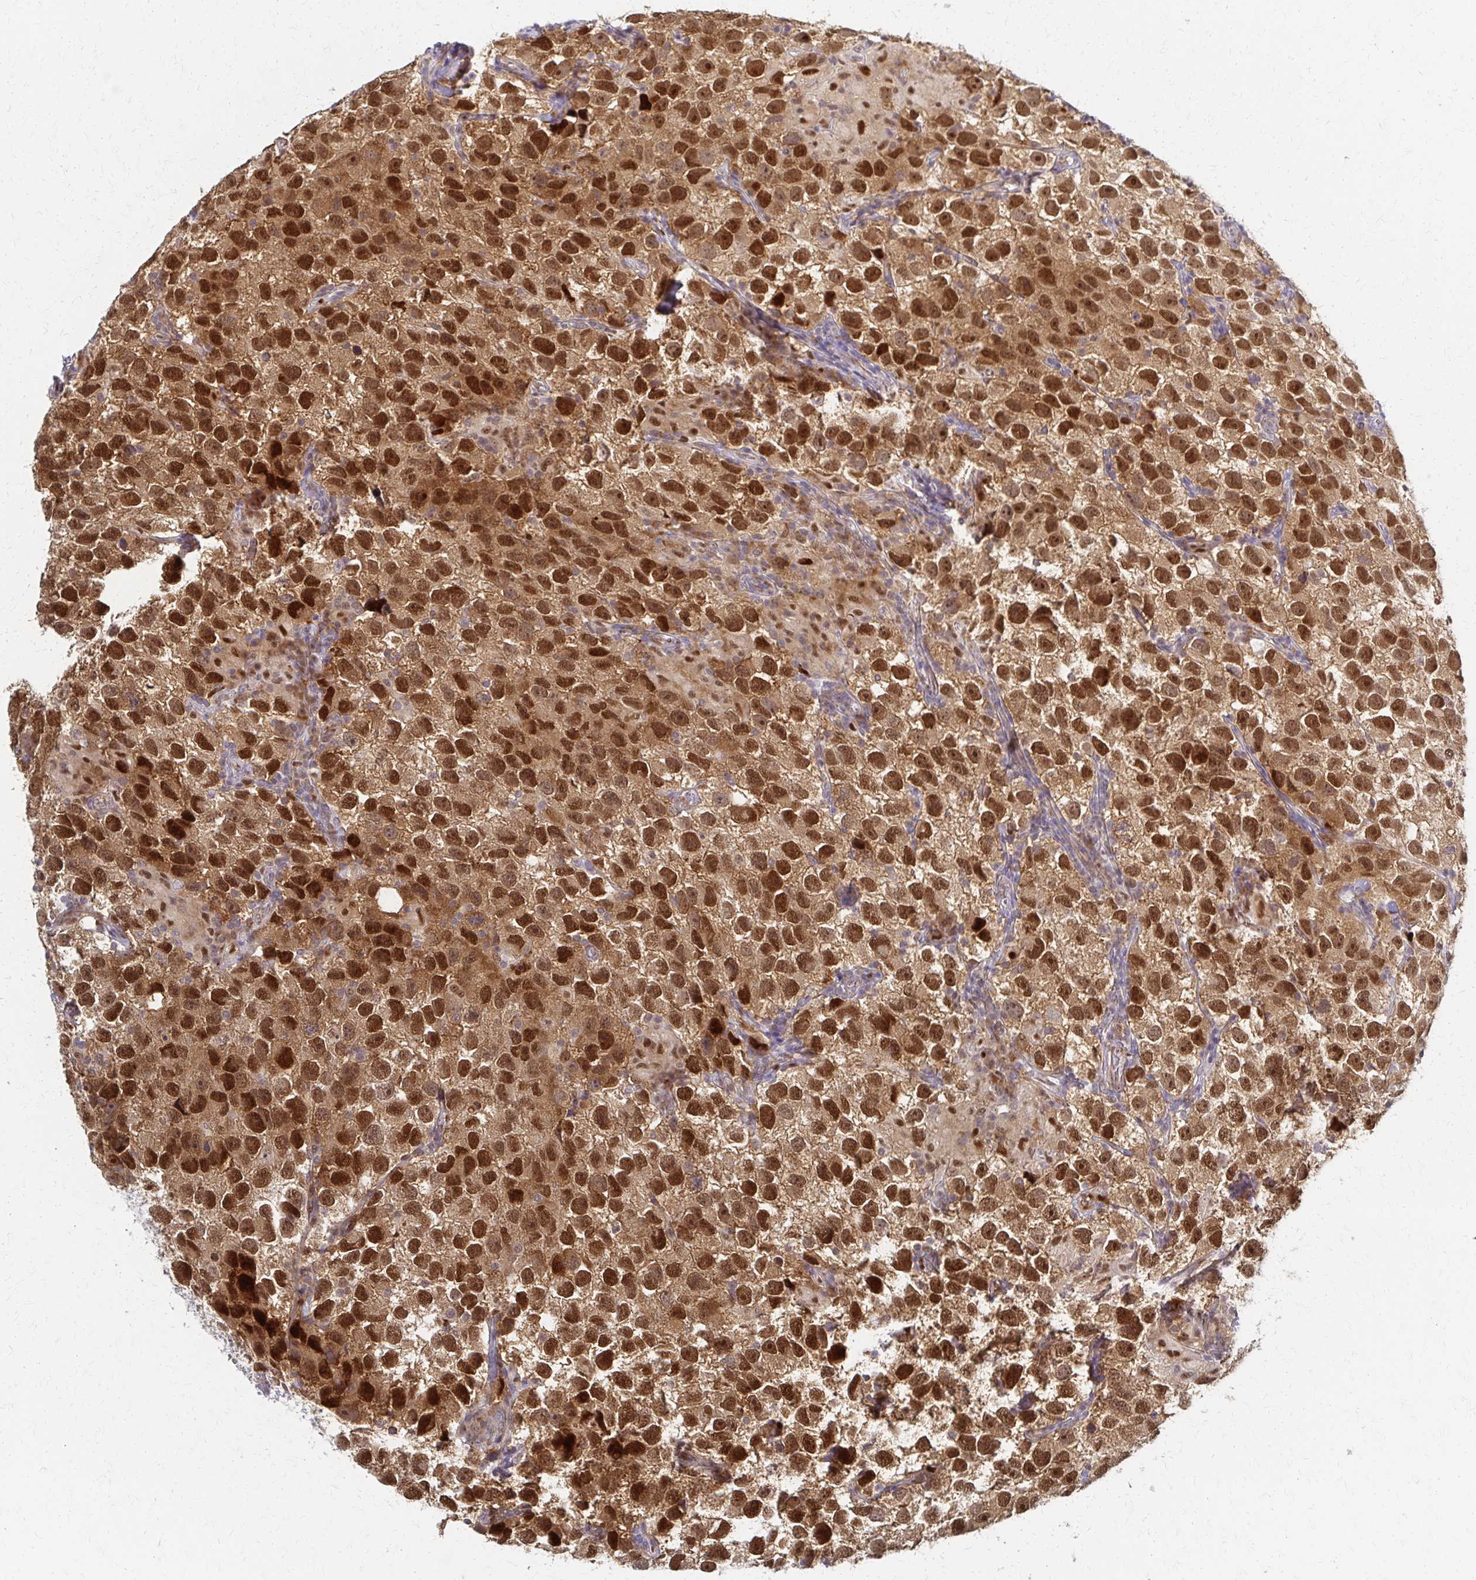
{"staining": {"intensity": "strong", "quantity": ">75%", "location": "cytoplasmic/membranous,nuclear"}, "tissue": "testis cancer", "cell_type": "Tumor cells", "image_type": "cancer", "snomed": [{"axis": "morphology", "description": "Seminoma, NOS"}, {"axis": "topography", "description": "Testis"}], "caption": "Testis seminoma stained with immunohistochemistry (IHC) demonstrates strong cytoplasmic/membranous and nuclear positivity in about >75% of tumor cells. (IHC, brightfield microscopy, high magnification).", "gene": "PSMD7", "patient": {"sex": "male", "age": 26}}